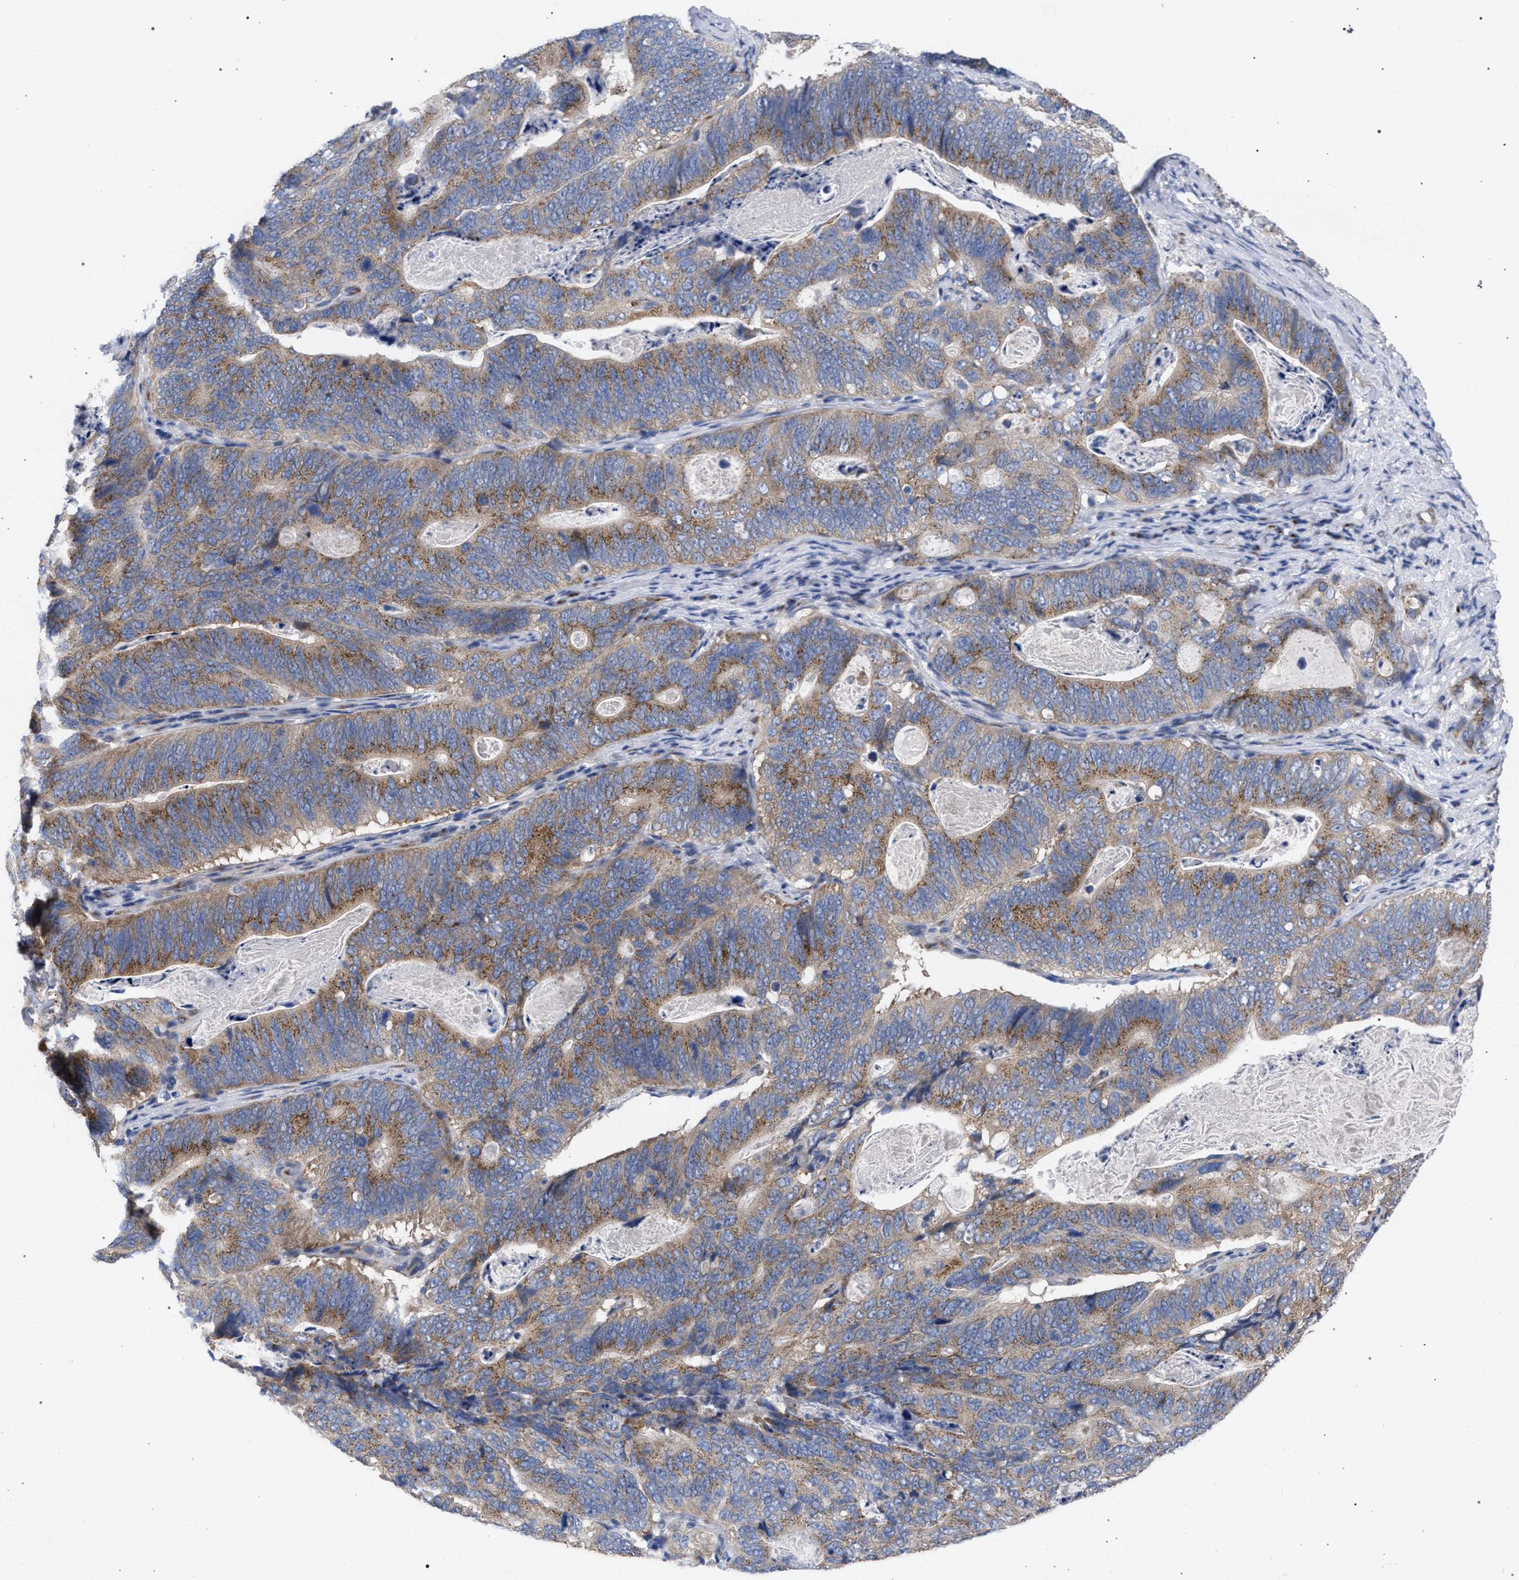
{"staining": {"intensity": "moderate", "quantity": ">75%", "location": "cytoplasmic/membranous"}, "tissue": "stomach cancer", "cell_type": "Tumor cells", "image_type": "cancer", "snomed": [{"axis": "morphology", "description": "Normal tissue, NOS"}, {"axis": "morphology", "description": "Adenocarcinoma, NOS"}, {"axis": "topography", "description": "Stomach"}], "caption": "Stomach adenocarcinoma stained with a protein marker reveals moderate staining in tumor cells.", "gene": "GOLGA2", "patient": {"sex": "female", "age": 89}}